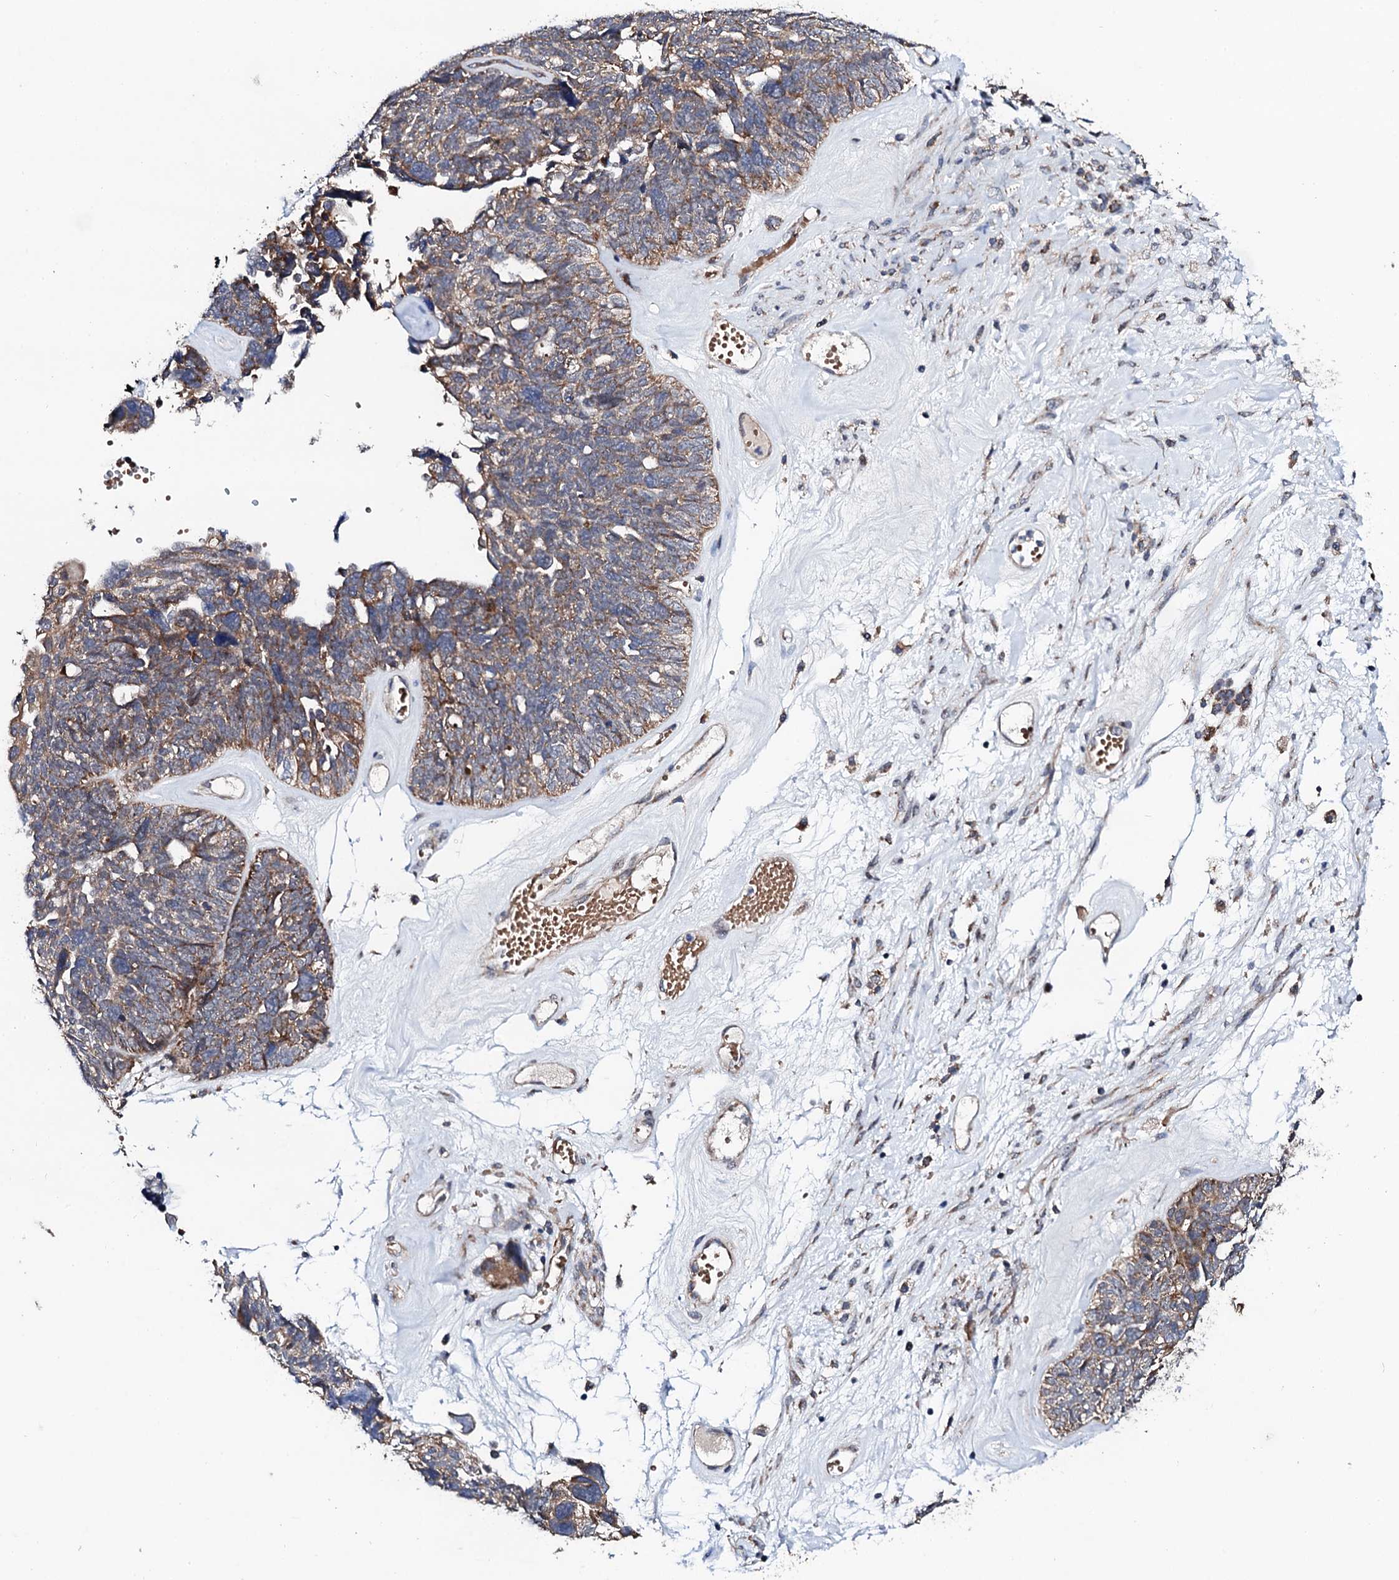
{"staining": {"intensity": "moderate", "quantity": ">75%", "location": "cytoplasmic/membranous"}, "tissue": "ovarian cancer", "cell_type": "Tumor cells", "image_type": "cancer", "snomed": [{"axis": "morphology", "description": "Cystadenocarcinoma, serous, NOS"}, {"axis": "topography", "description": "Ovary"}], "caption": "Immunohistochemical staining of human serous cystadenocarcinoma (ovarian) exhibits medium levels of moderate cytoplasmic/membranous positivity in approximately >75% of tumor cells.", "gene": "COG4", "patient": {"sex": "female", "age": 79}}